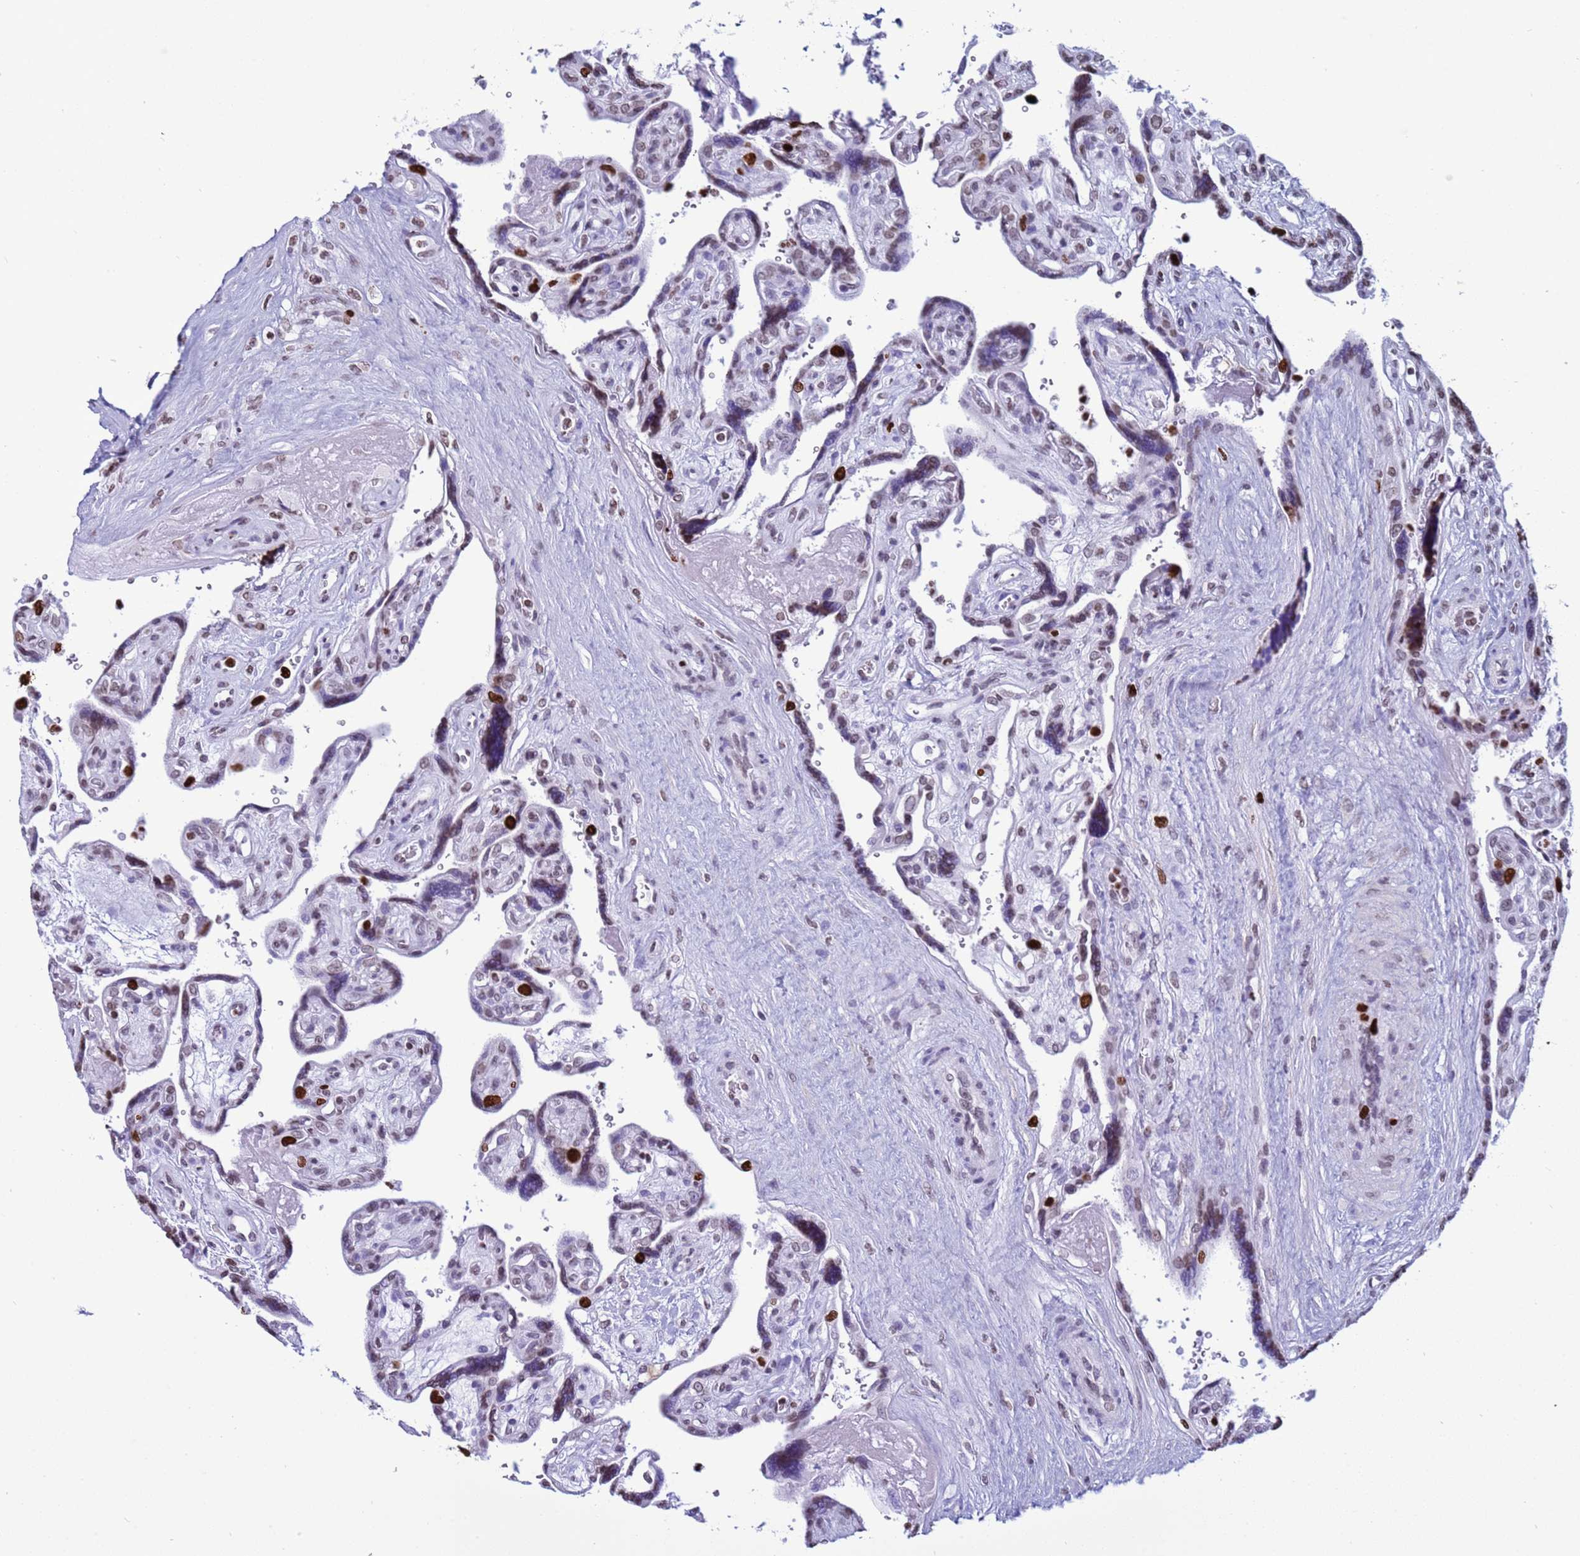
{"staining": {"intensity": "moderate", "quantity": ">75%", "location": "nuclear"}, "tissue": "placenta", "cell_type": "Decidual cells", "image_type": "normal", "snomed": [{"axis": "morphology", "description": "Normal tissue, NOS"}, {"axis": "topography", "description": "Placenta"}], "caption": "A brown stain highlights moderate nuclear staining of a protein in decidual cells of unremarkable placenta.", "gene": "H4C11", "patient": {"sex": "female", "age": 39}}